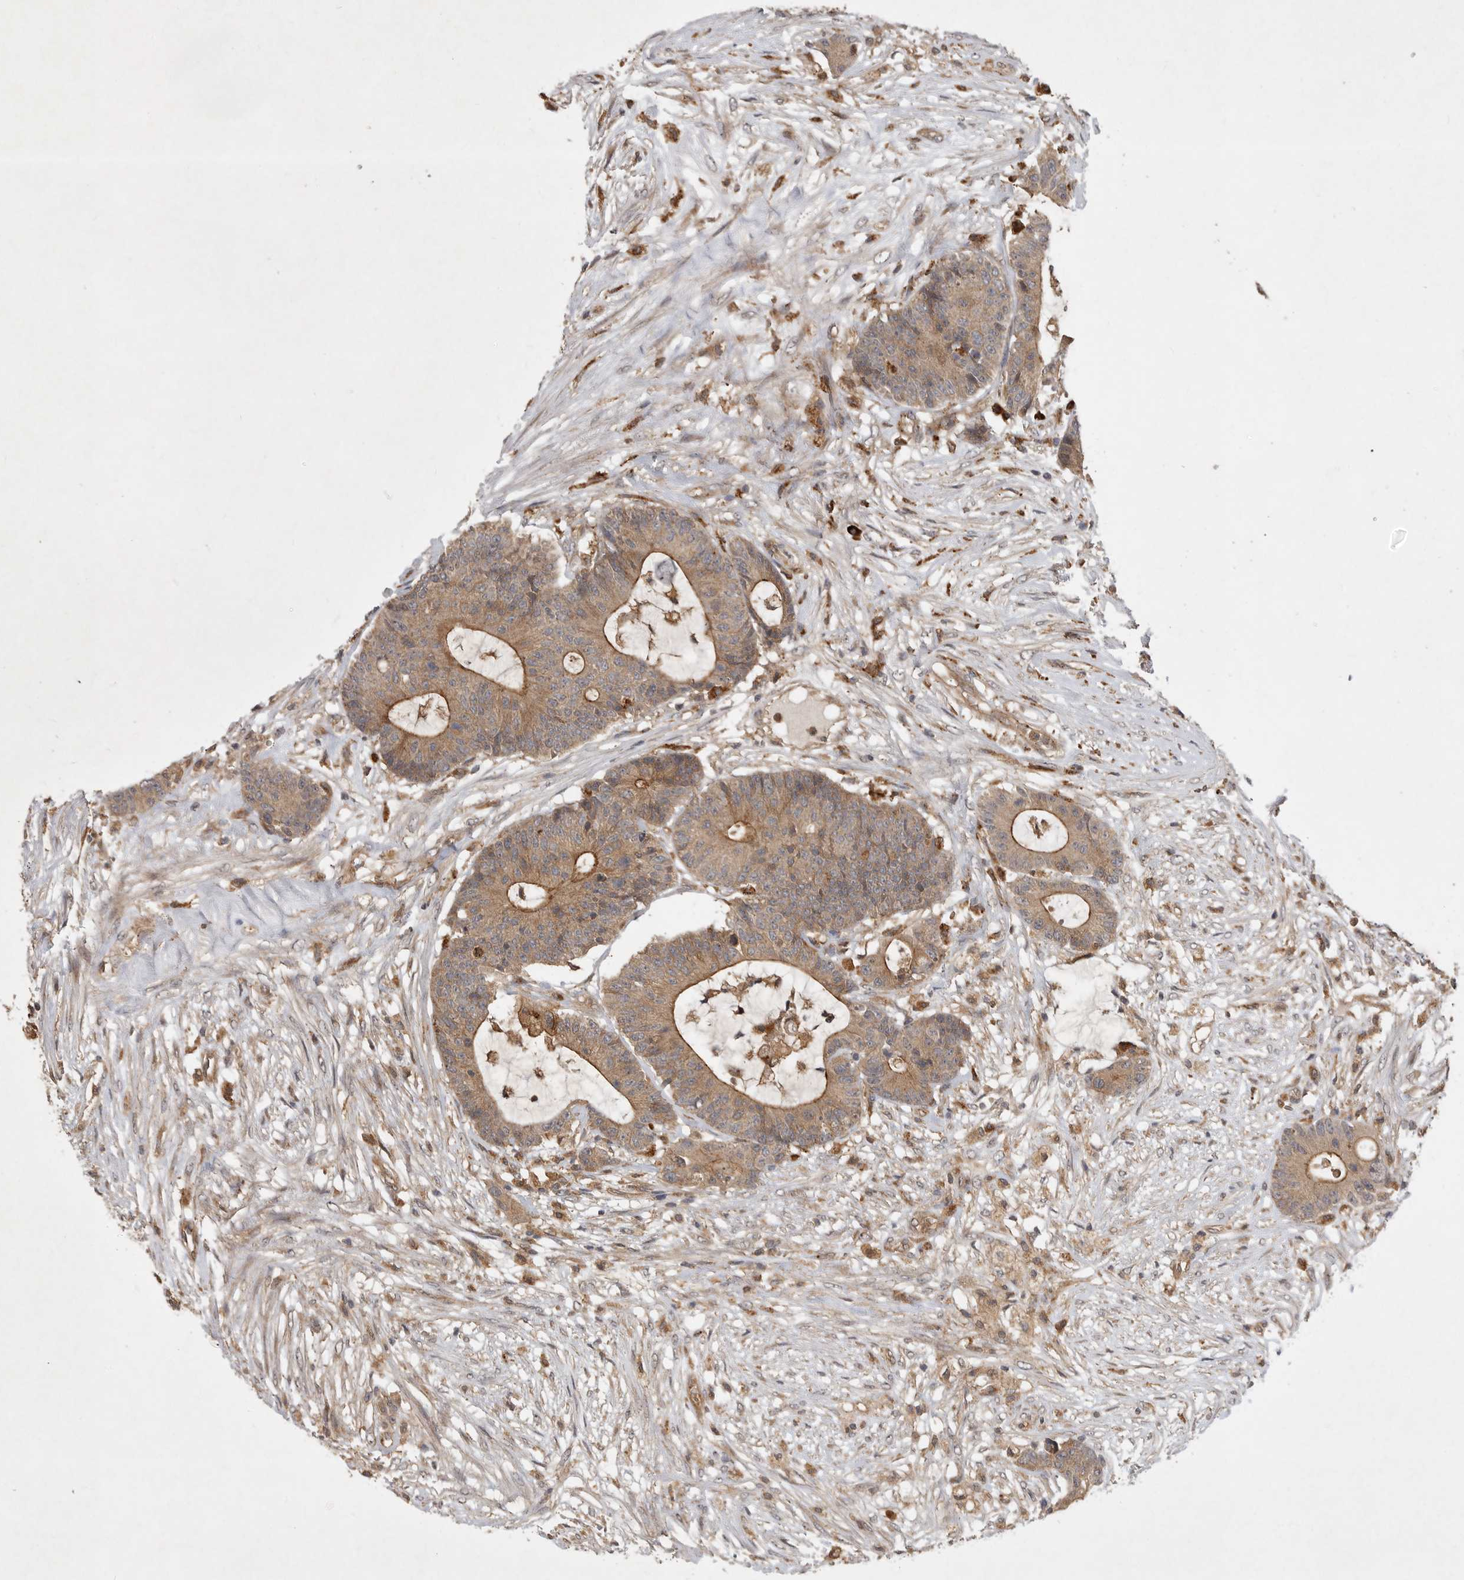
{"staining": {"intensity": "moderate", "quantity": ">75%", "location": "cytoplasmic/membranous"}, "tissue": "colorectal cancer", "cell_type": "Tumor cells", "image_type": "cancer", "snomed": [{"axis": "morphology", "description": "Adenocarcinoma, NOS"}, {"axis": "topography", "description": "Colon"}], "caption": "Human colorectal adenocarcinoma stained with a protein marker exhibits moderate staining in tumor cells.", "gene": "ZNF232", "patient": {"sex": "female", "age": 84}}